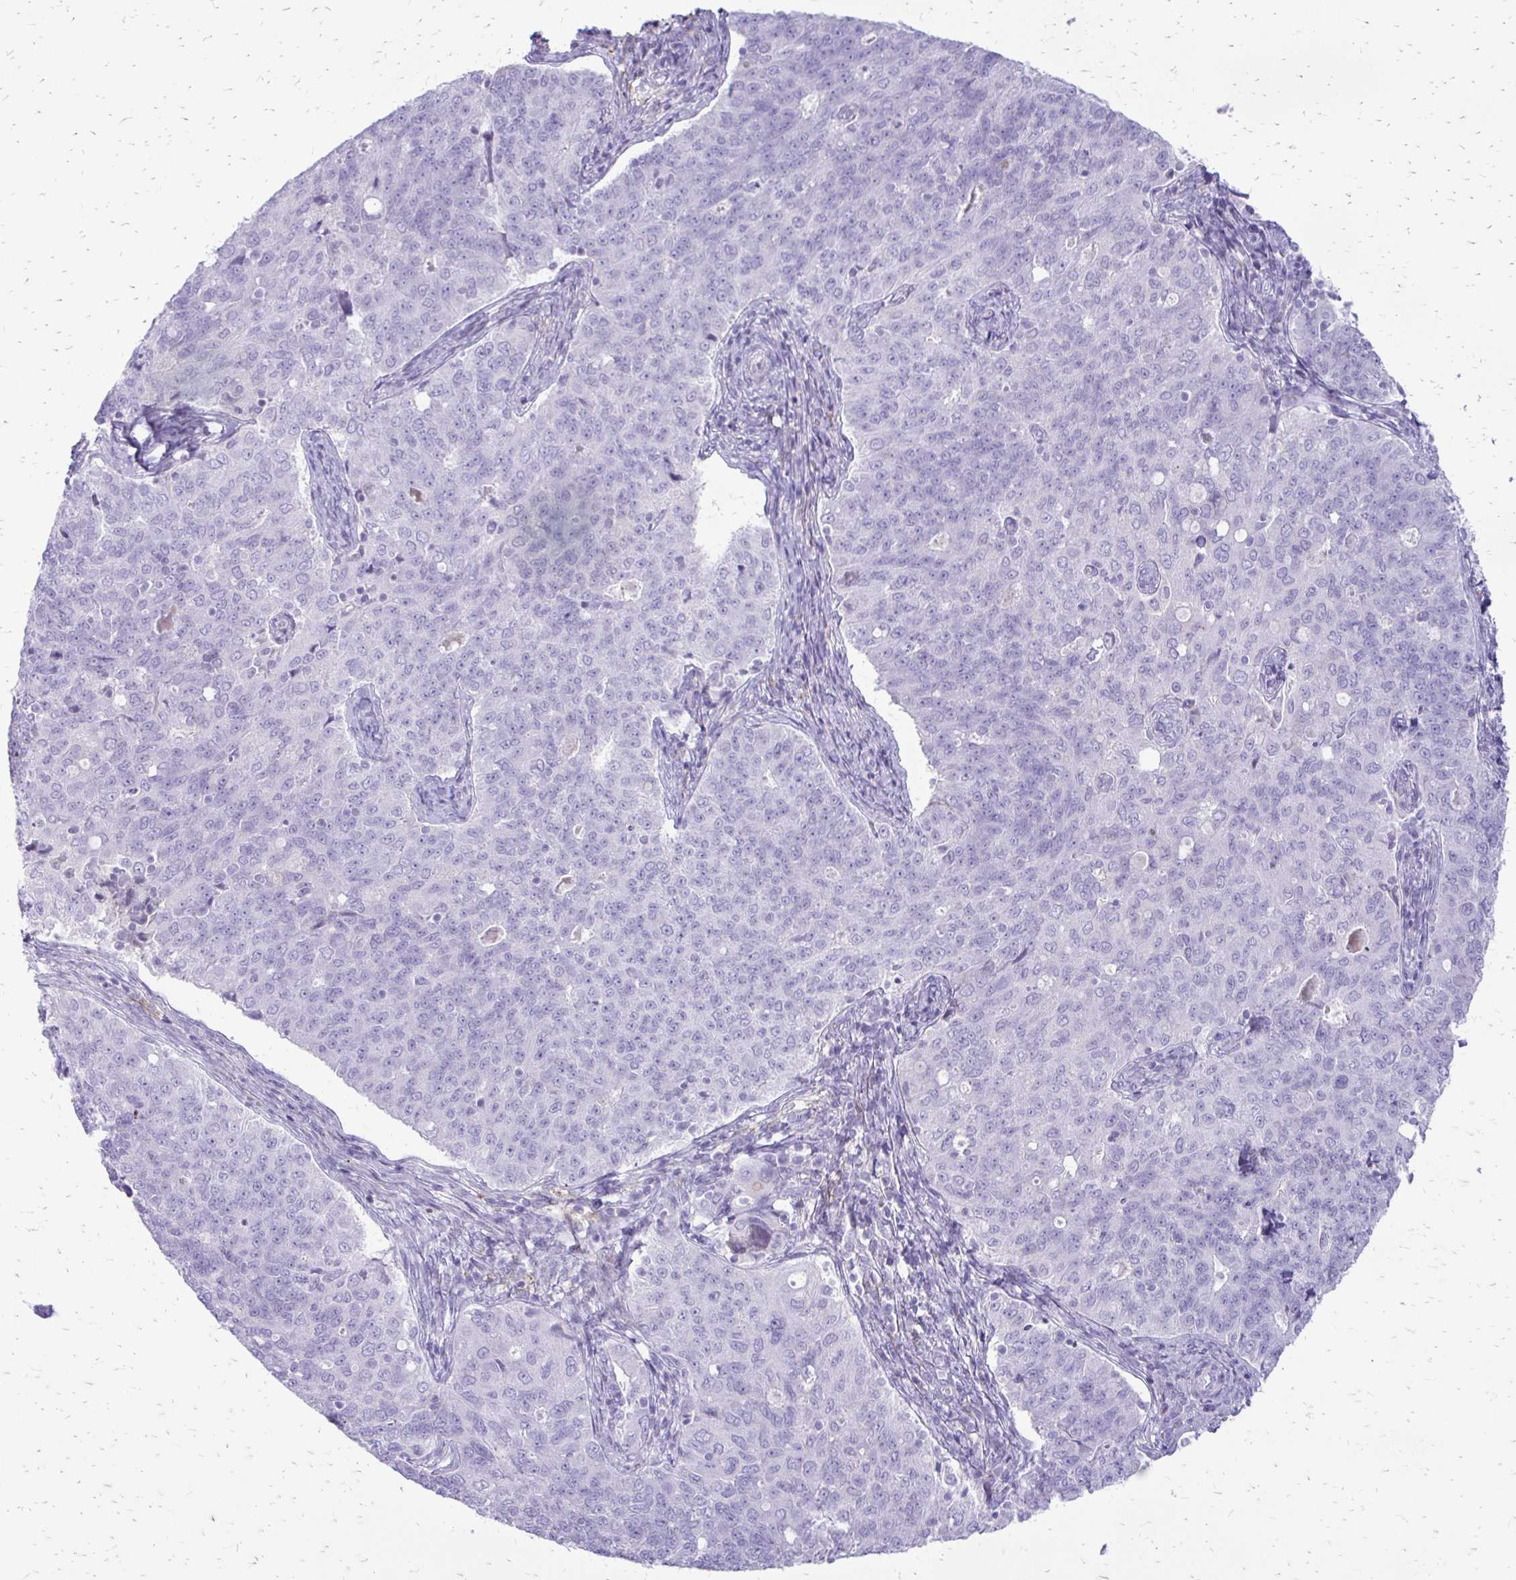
{"staining": {"intensity": "negative", "quantity": "none", "location": "none"}, "tissue": "endometrial cancer", "cell_type": "Tumor cells", "image_type": "cancer", "snomed": [{"axis": "morphology", "description": "Adenocarcinoma, NOS"}, {"axis": "topography", "description": "Endometrium"}], "caption": "IHC of human adenocarcinoma (endometrial) exhibits no expression in tumor cells.", "gene": "SIGLEC11", "patient": {"sex": "female", "age": 43}}